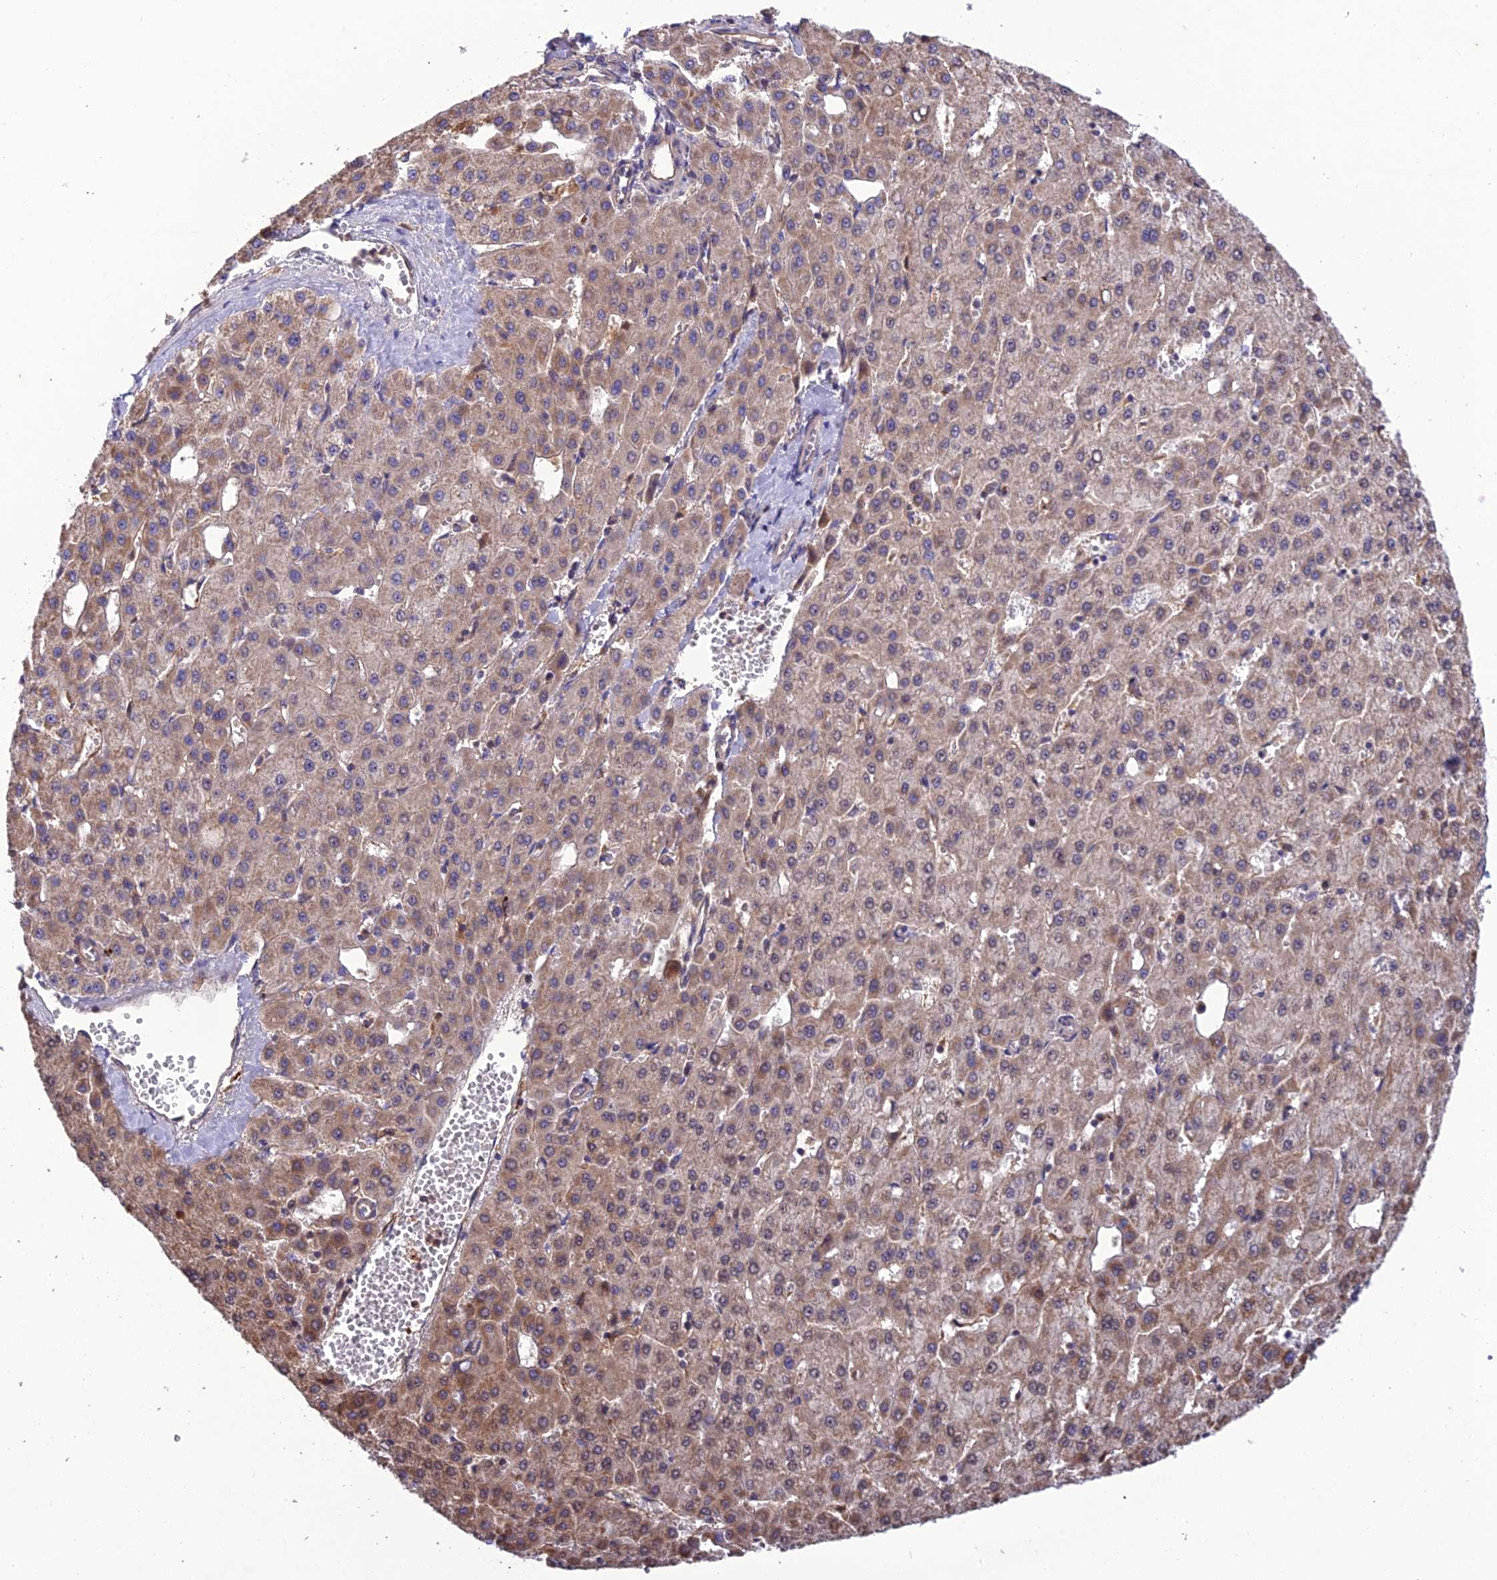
{"staining": {"intensity": "moderate", "quantity": ">75%", "location": "cytoplasmic/membranous"}, "tissue": "liver cancer", "cell_type": "Tumor cells", "image_type": "cancer", "snomed": [{"axis": "morphology", "description": "Carcinoma, Hepatocellular, NOS"}, {"axis": "topography", "description": "Liver"}], "caption": "This histopathology image shows IHC staining of liver cancer (hepatocellular carcinoma), with medium moderate cytoplasmic/membranous positivity in approximately >75% of tumor cells.", "gene": "MIOS", "patient": {"sex": "male", "age": 47}}